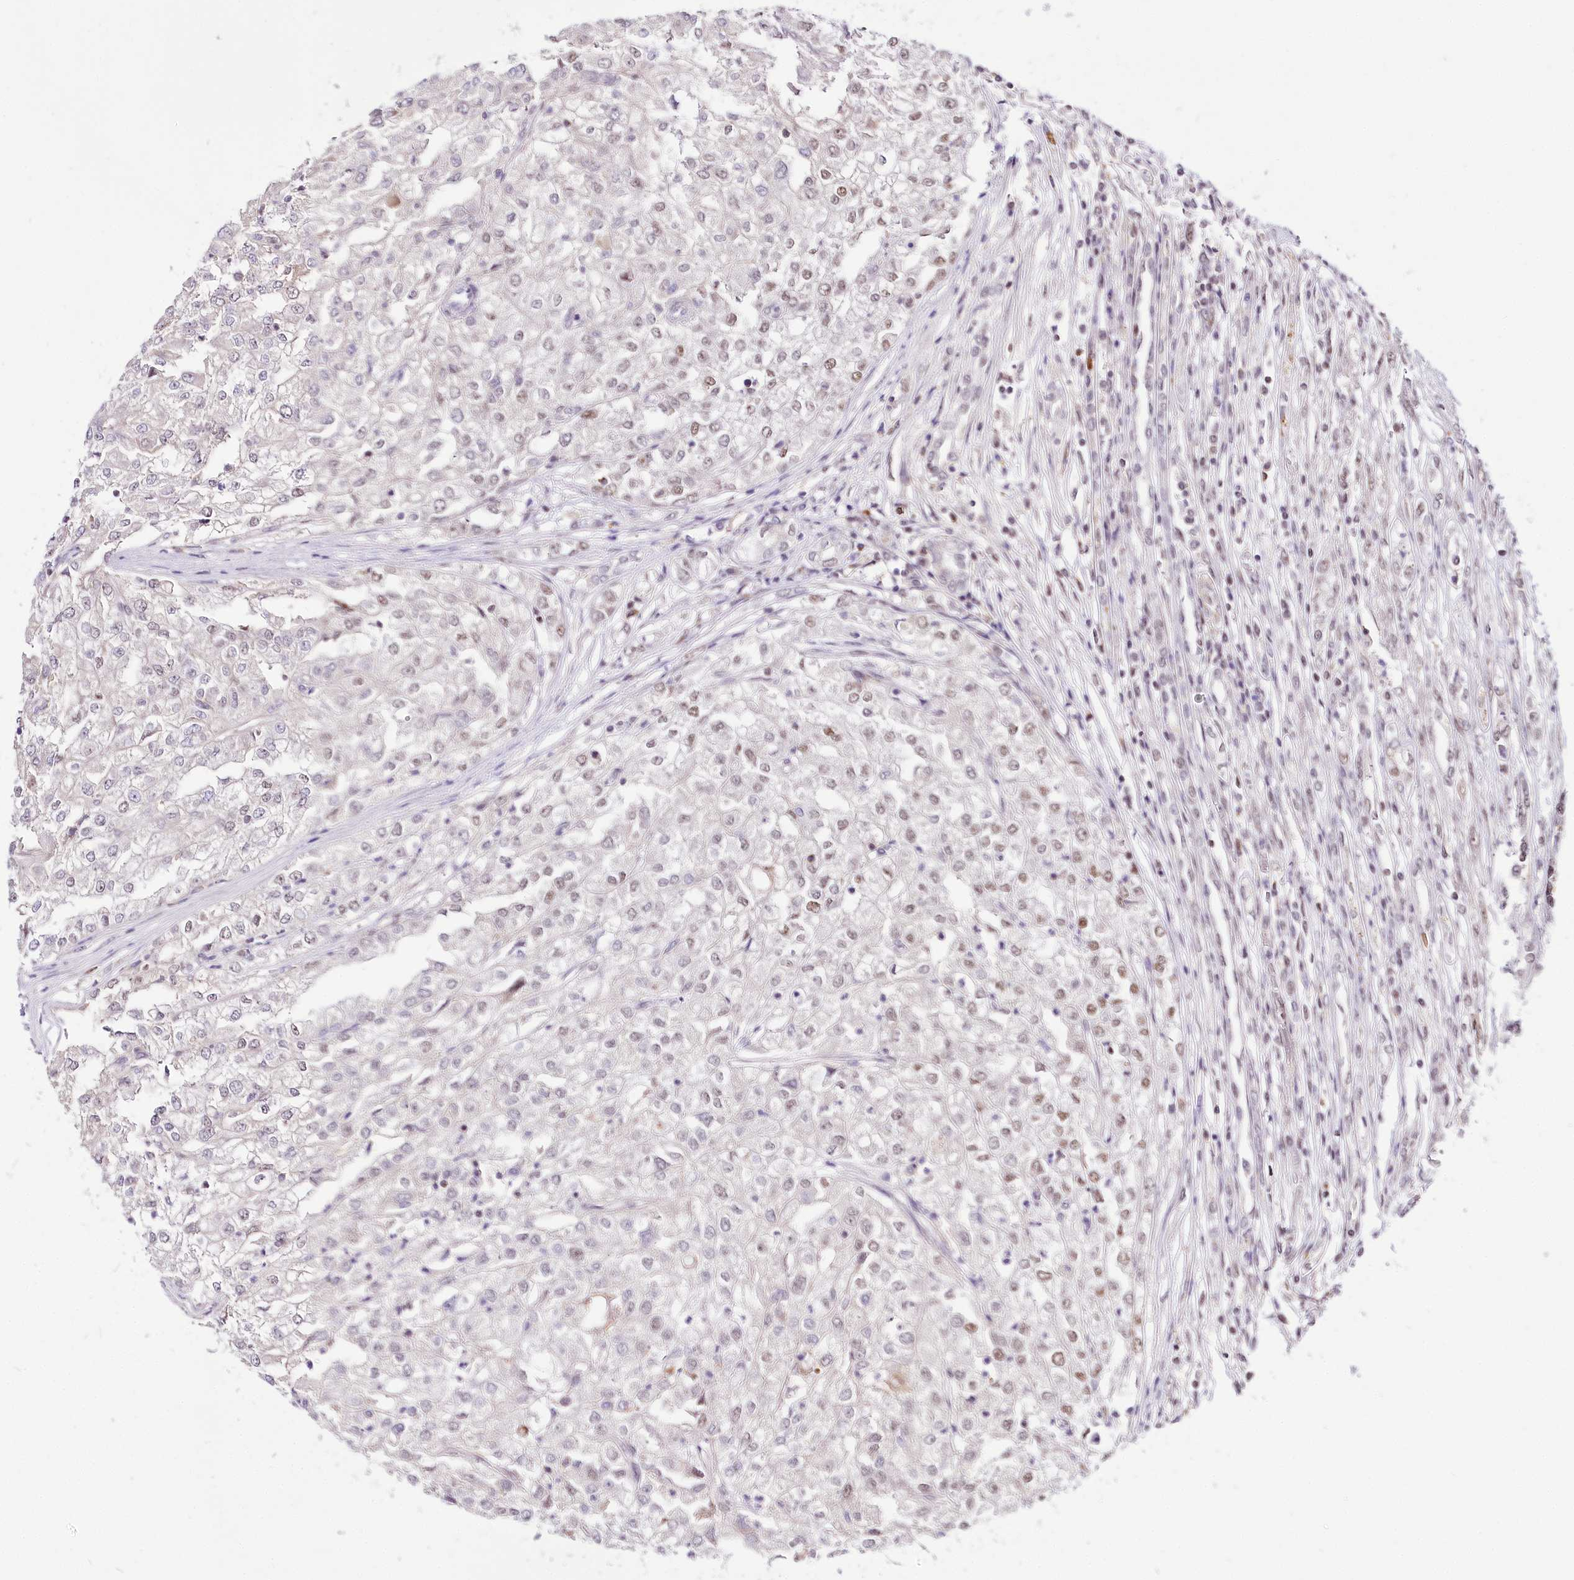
{"staining": {"intensity": "weak", "quantity": "<25%", "location": "nuclear"}, "tissue": "renal cancer", "cell_type": "Tumor cells", "image_type": "cancer", "snomed": [{"axis": "morphology", "description": "Adenocarcinoma, NOS"}, {"axis": "topography", "description": "Kidney"}], "caption": "Adenocarcinoma (renal) was stained to show a protein in brown. There is no significant expression in tumor cells.", "gene": "POLA2", "patient": {"sex": "female", "age": 54}}